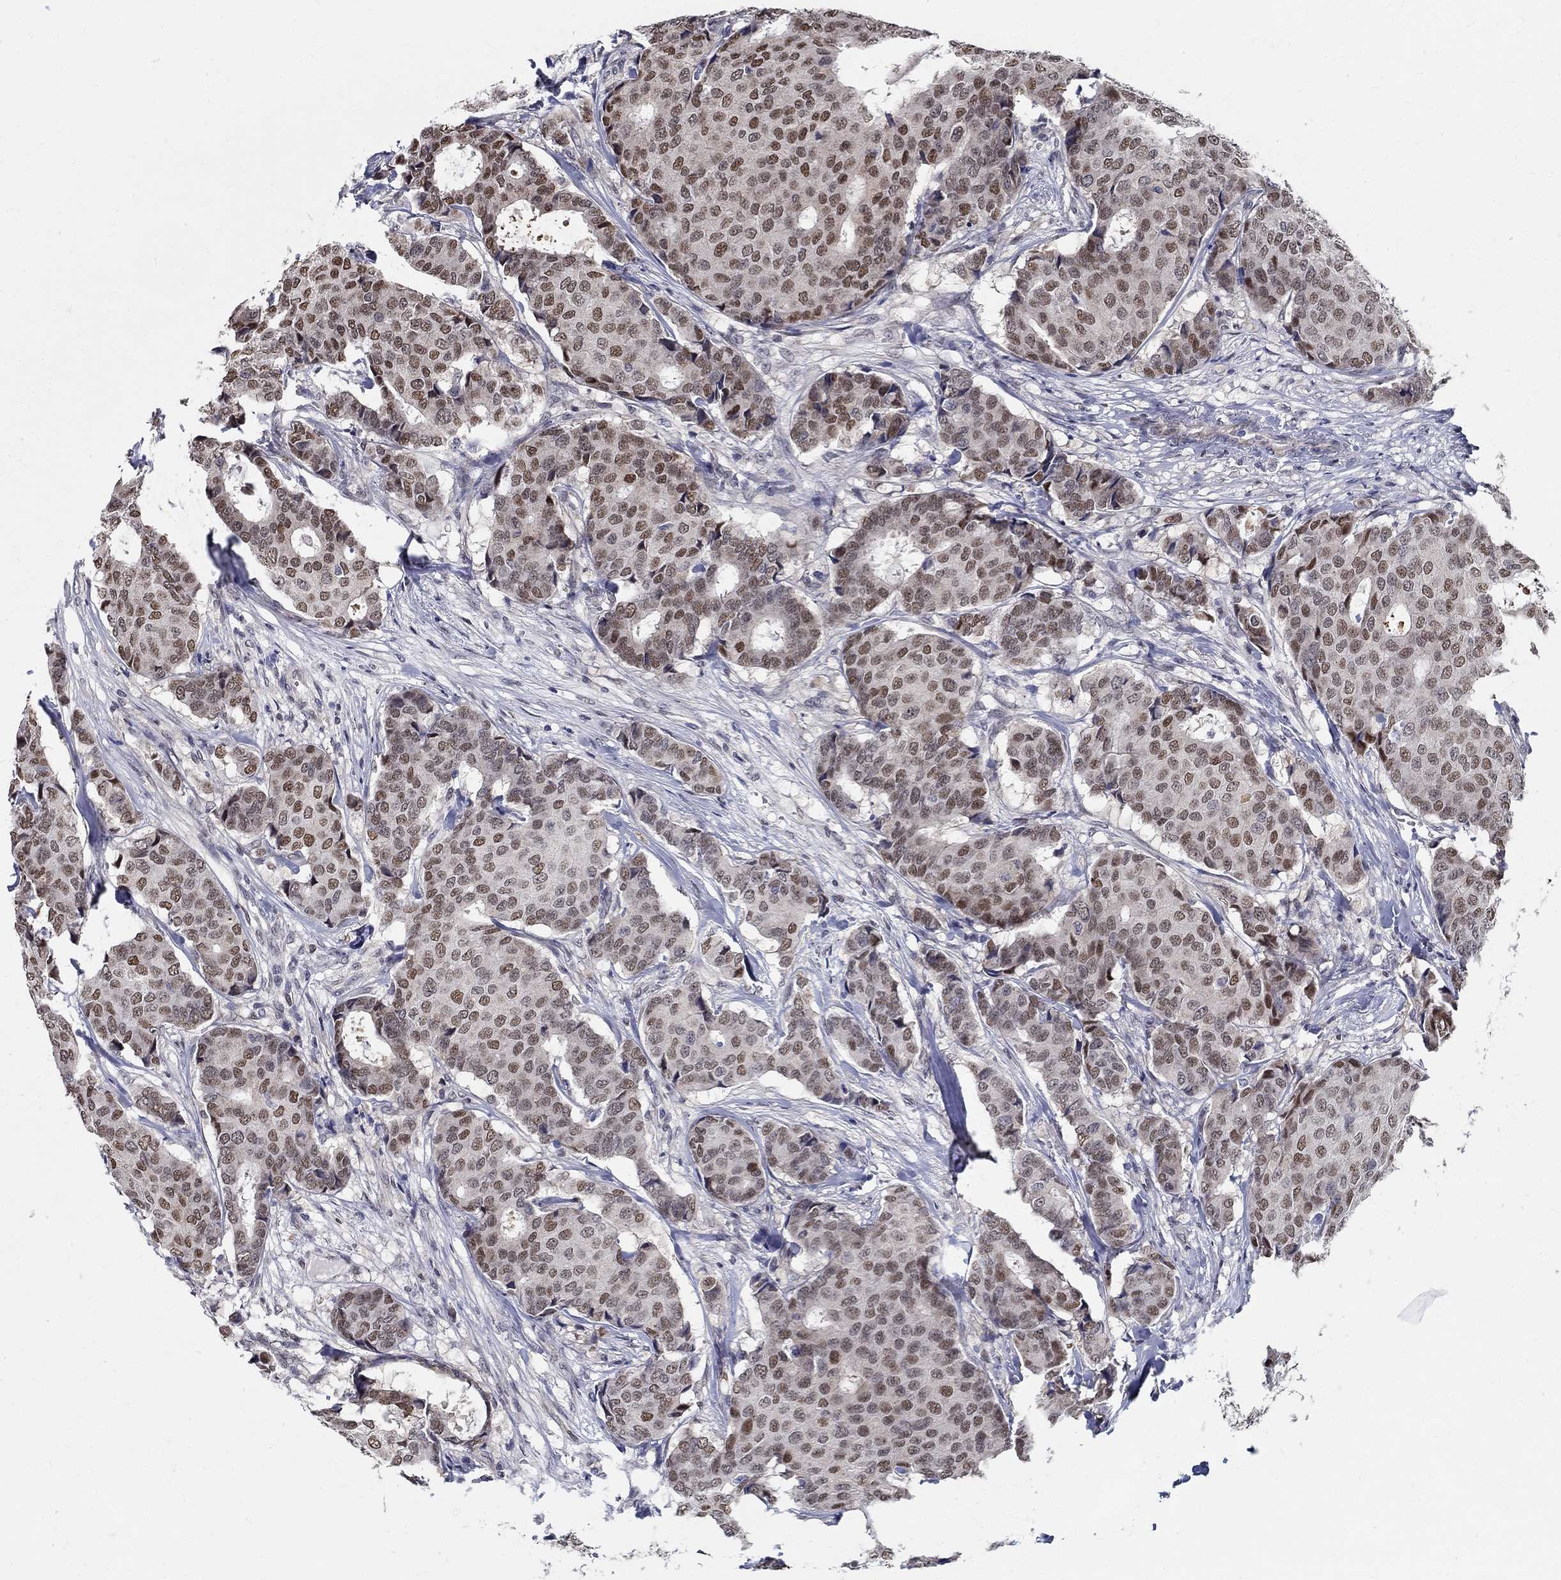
{"staining": {"intensity": "moderate", "quantity": "25%-75%", "location": "nuclear"}, "tissue": "breast cancer", "cell_type": "Tumor cells", "image_type": "cancer", "snomed": [{"axis": "morphology", "description": "Duct carcinoma"}, {"axis": "topography", "description": "Breast"}], "caption": "Protein analysis of breast cancer (infiltrating ductal carcinoma) tissue demonstrates moderate nuclear positivity in about 25%-75% of tumor cells.", "gene": "C16orf46", "patient": {"sex": "female", "age": 75}}